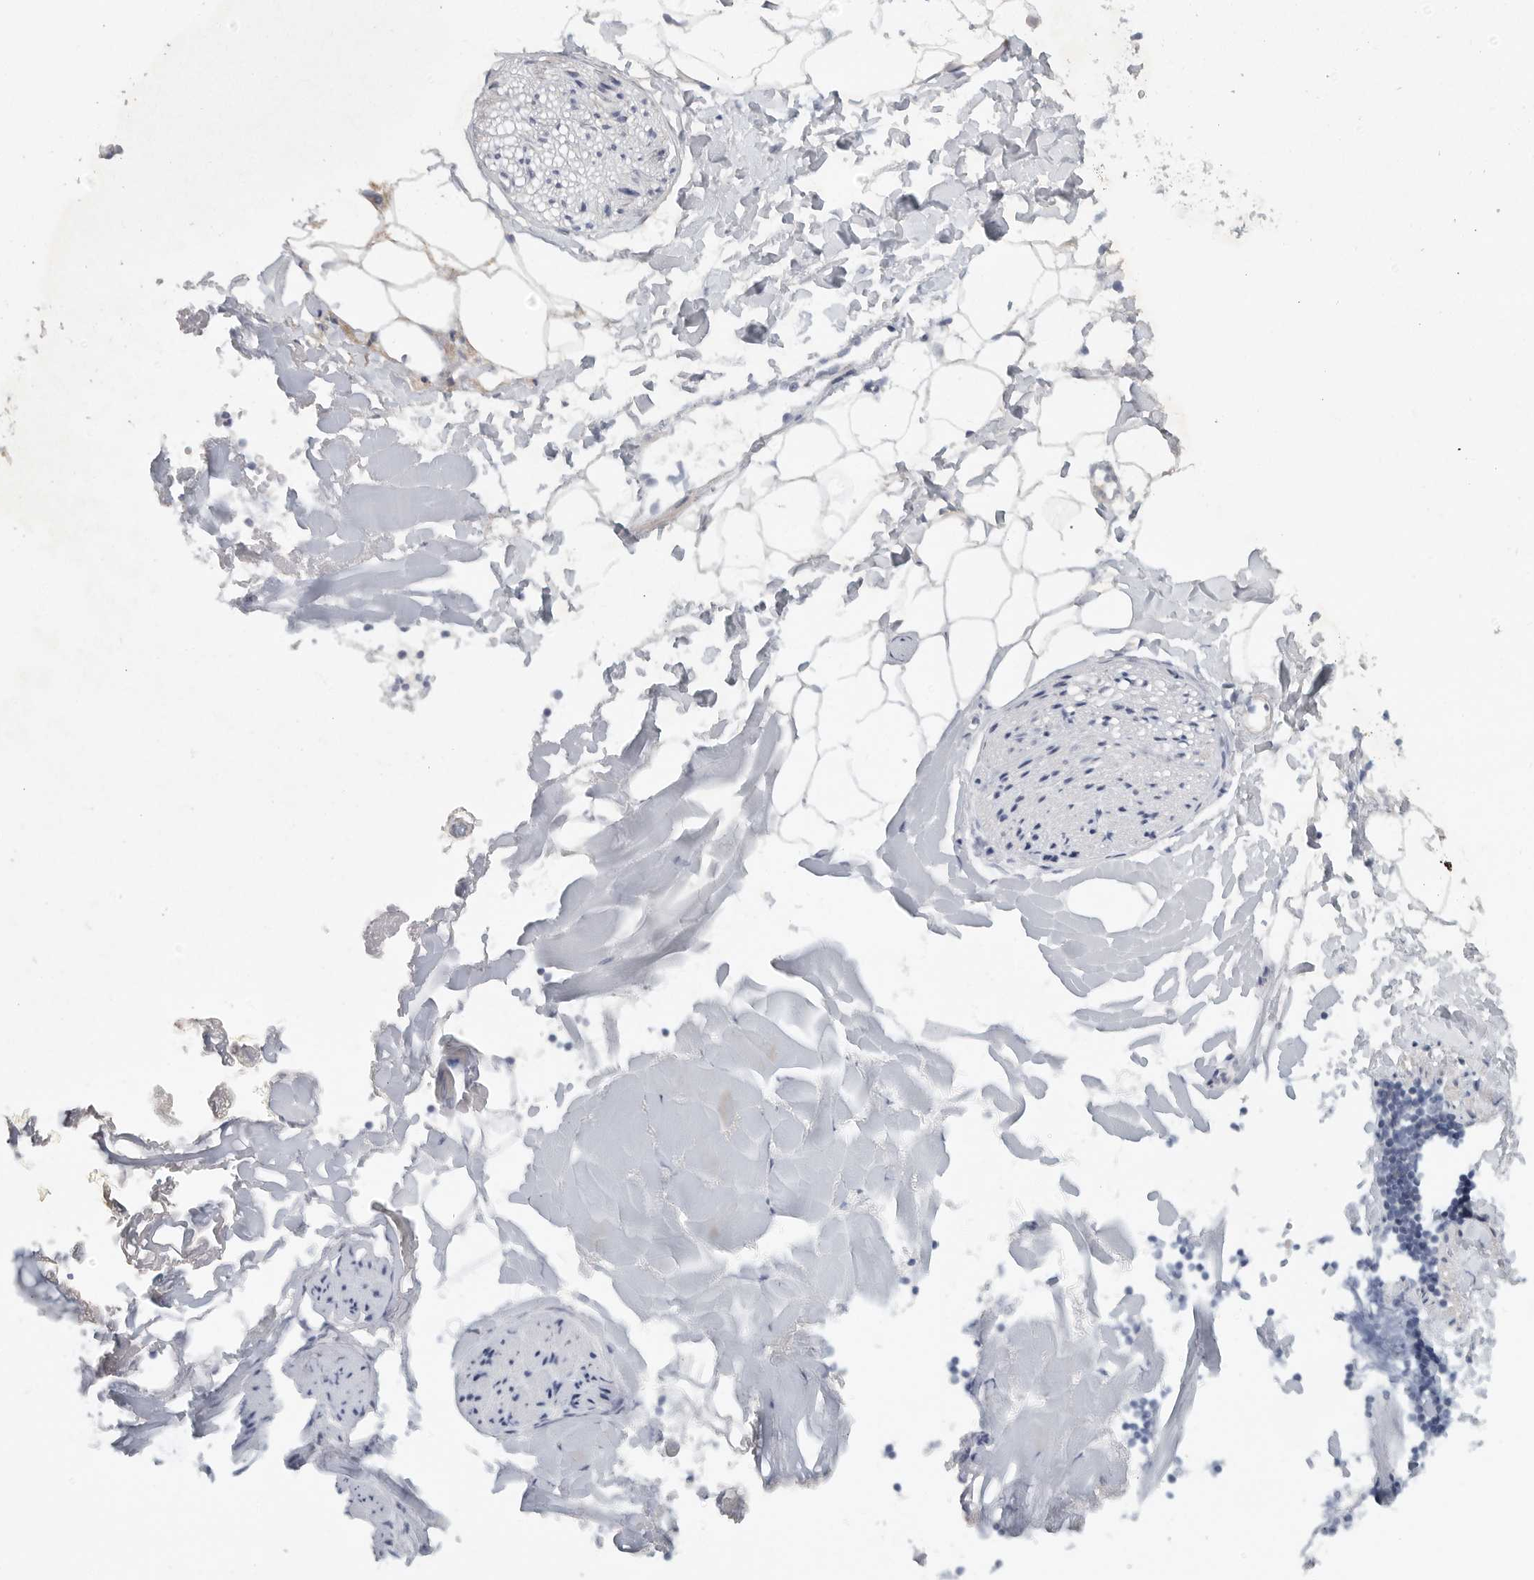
{"staining": {"intensity": "negative", "quantity": "none", "location": "none"}, "tissue": "adipose tissue", "cell_type": "Adipocytes", "image_type": "normal", "snomed": [{"axis": "morphology", "description": "Normal tissue, NOS"}, {"axis": "morphology", "description": "Adenocarcinoma, NOS"}, {"axis": "topography", "description": "Smooth muscle"}, {"axis": "topography", "description": "Colon"}], "caption": "High power microscopy histopathology image of an immunohistochemistry histopathology image of unremarkable adipose tissue, revealing no significant expression in adipocytes.", "gene": "TNR", "patient": {"sex": "male", "age": 14}}